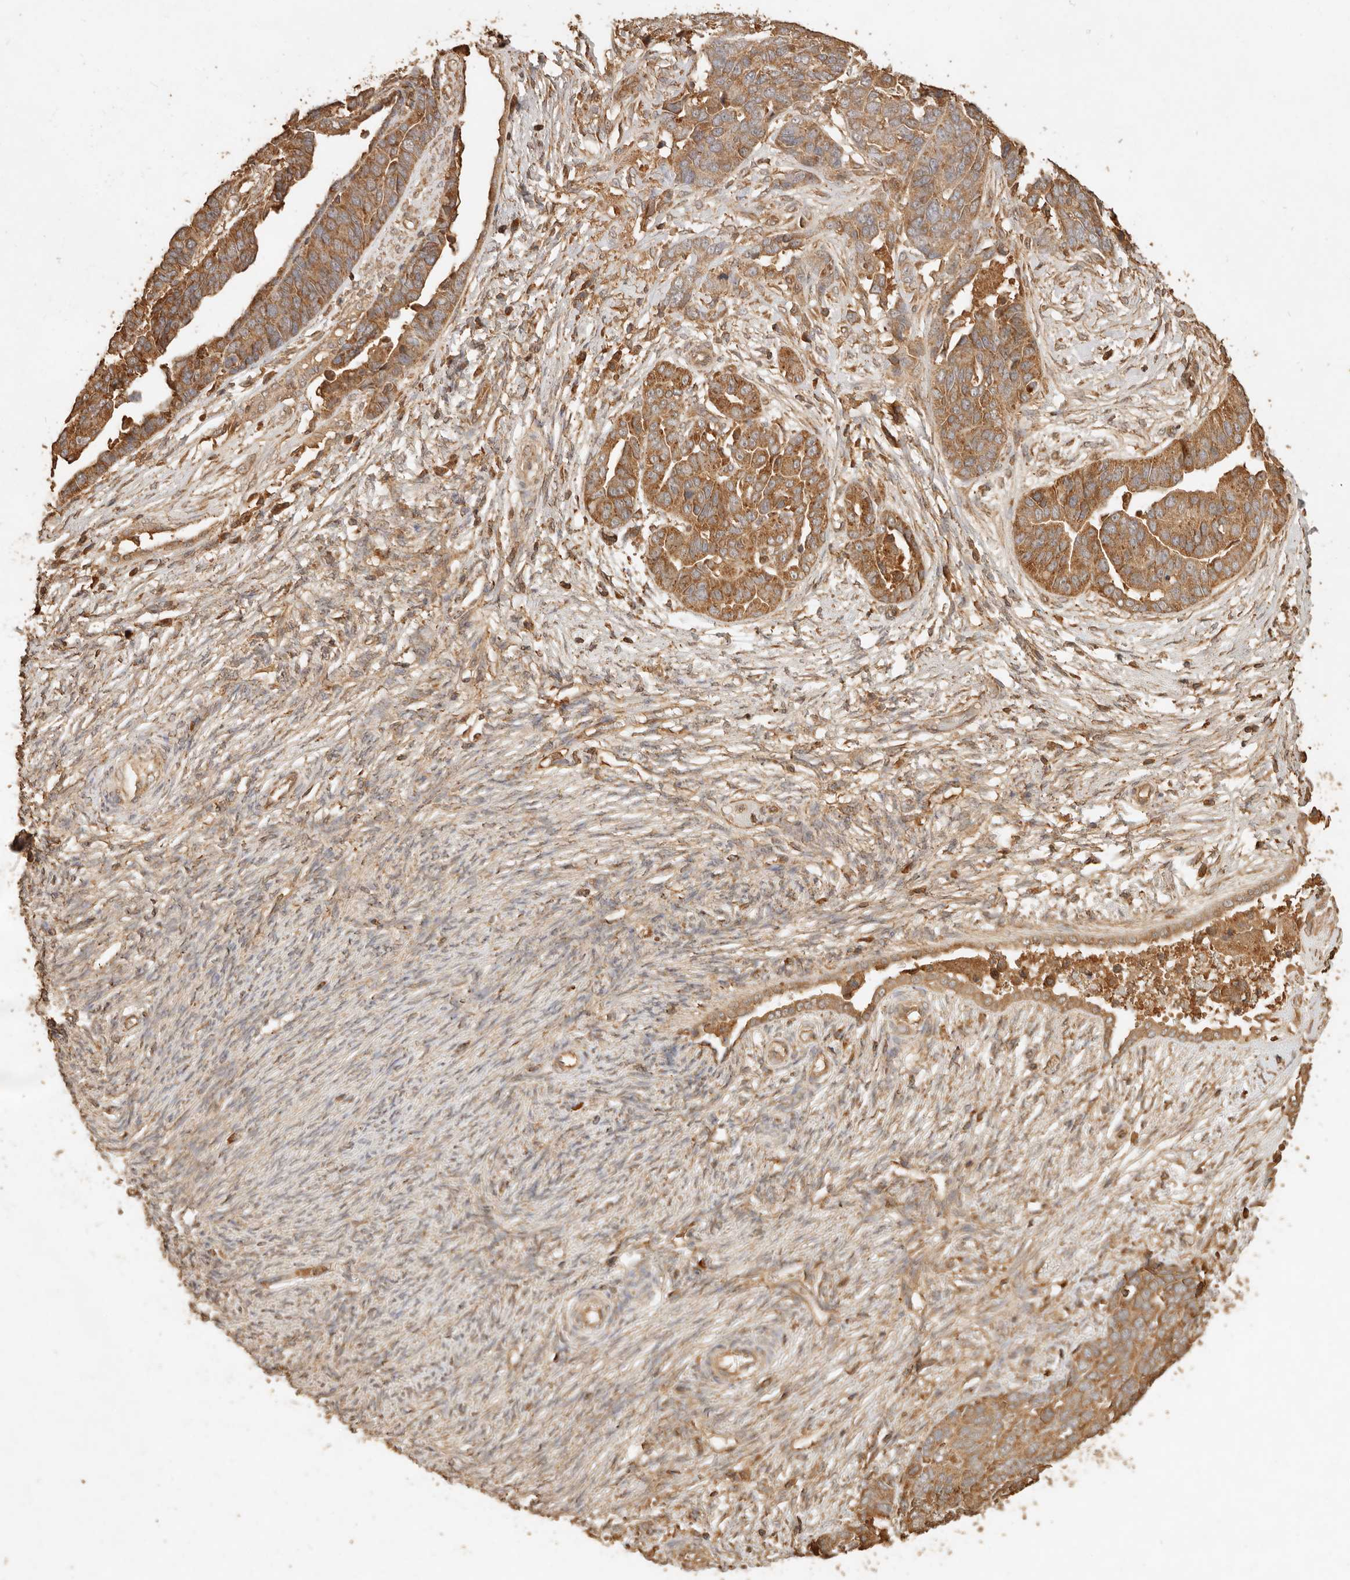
{"staining": {"intensity": "moderate", "quantity": ">75%", "location": "cytoplasmic/membranous"}, "tissue": "ovarian cancer", "cell_type": "Tumor cells", "image_type": "cancer", "snomed": [{"axis": "morphology", "description": "Cystadenocarcinoma, serous, NOS"}, {"axis": "topography", "description": "Ovary"}], "caption": "Serous cystadenocarcinoma (ovarian) was stained to show a protein in brown. There is medium levels of moderate cytoplasmic/membranous expression in about >75% of tumor cells.", "gene": "FAM180B", "patient": {"sex": "female", "age": 44}}